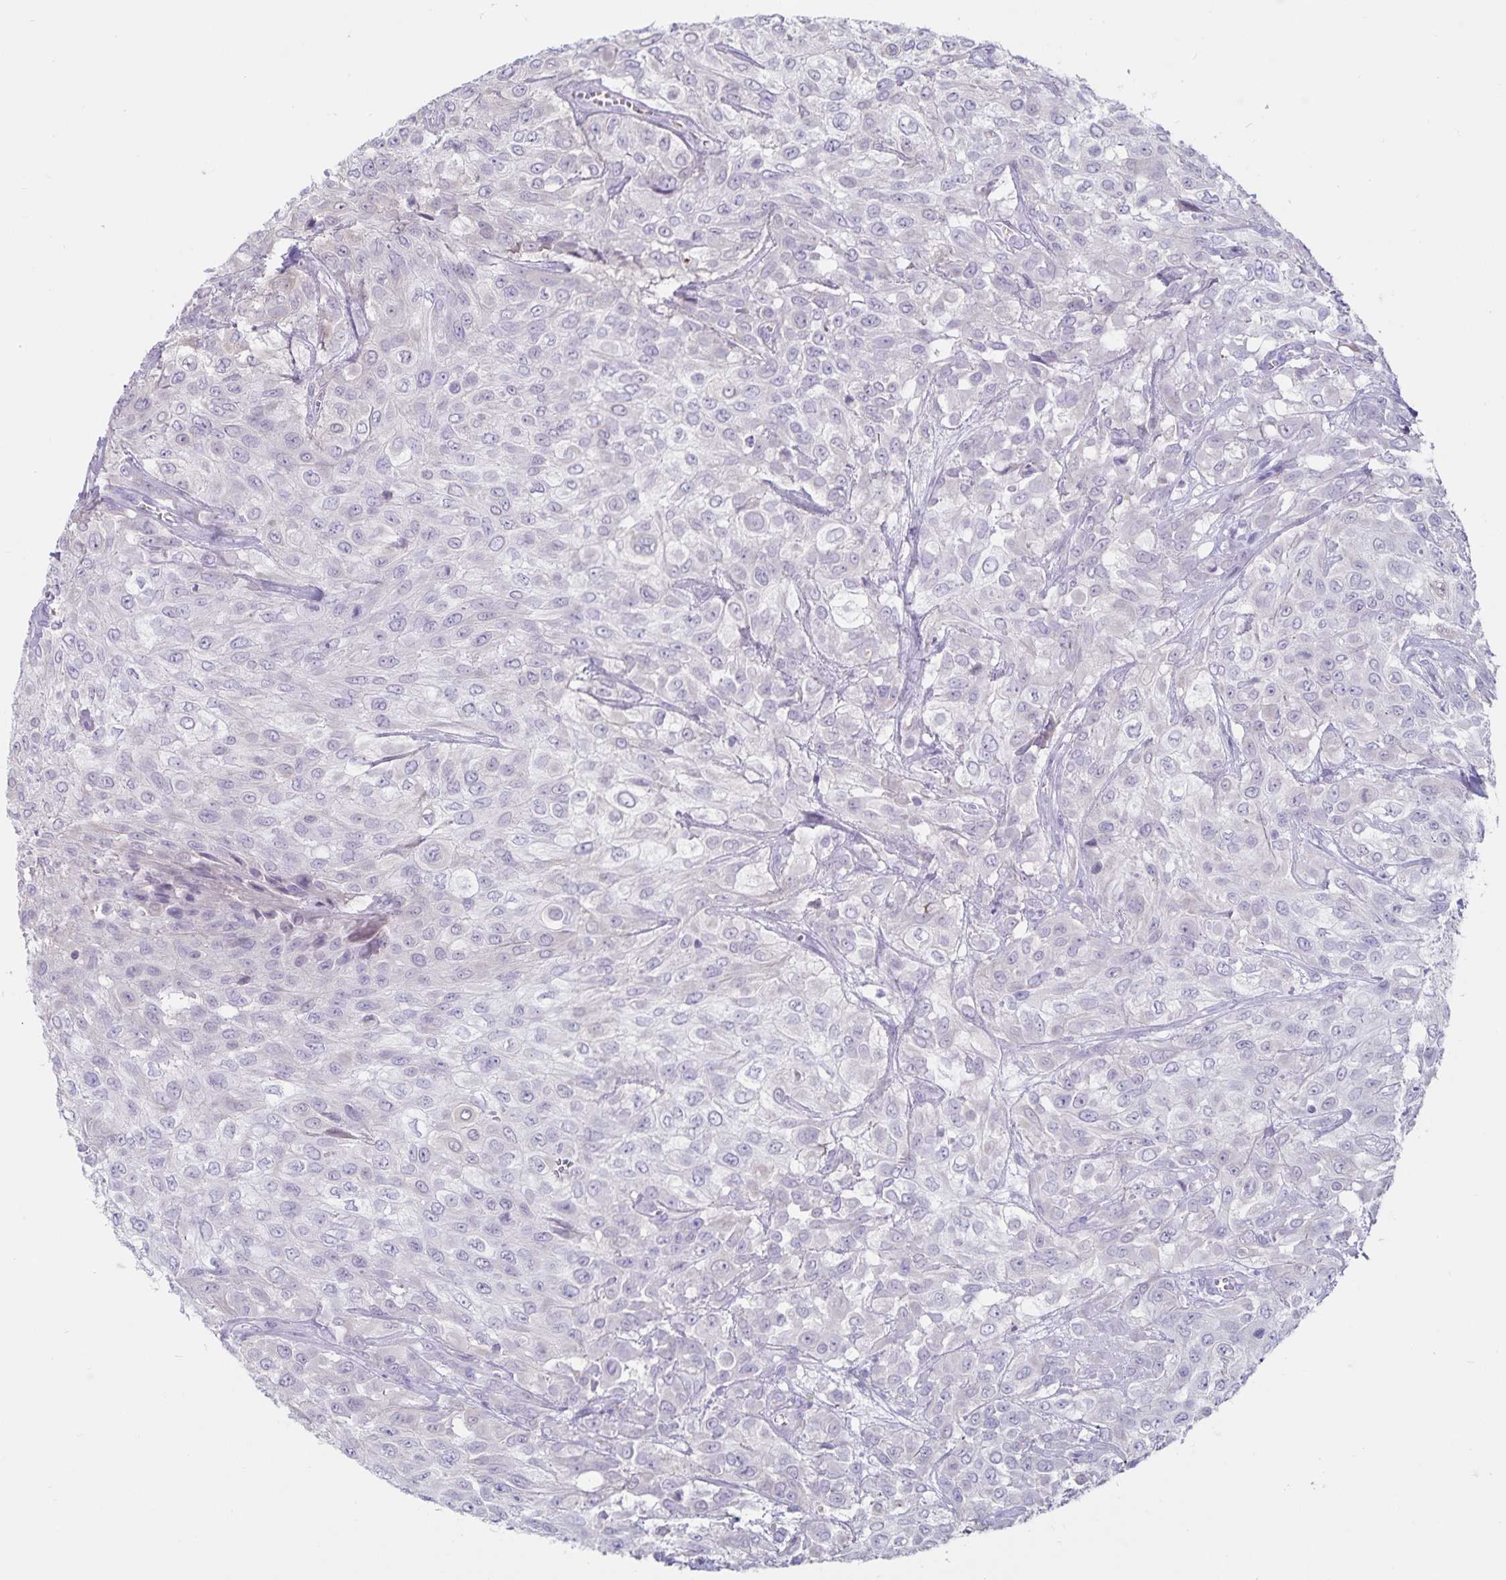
{"staining": {"intensity": "negative", "quantity": "none", "location": "none"}, "tissue": "urothelial cancer", "cell_type": "Tumor cells", "image_type": "cancer", "snomed": [{"axis": "morphology", "description": "Urothelial carcinoma, High grade"}, {"axis": "topography", "description": "Urinary bladder"}], "caption": "Human urothelial carcinoma (high-grade) stained for a protein using immunohistochemistry (IHC) displays no expression in tumor cells.", "gene": "GNLY", "patient": {"sex": "male", "age": 57}}